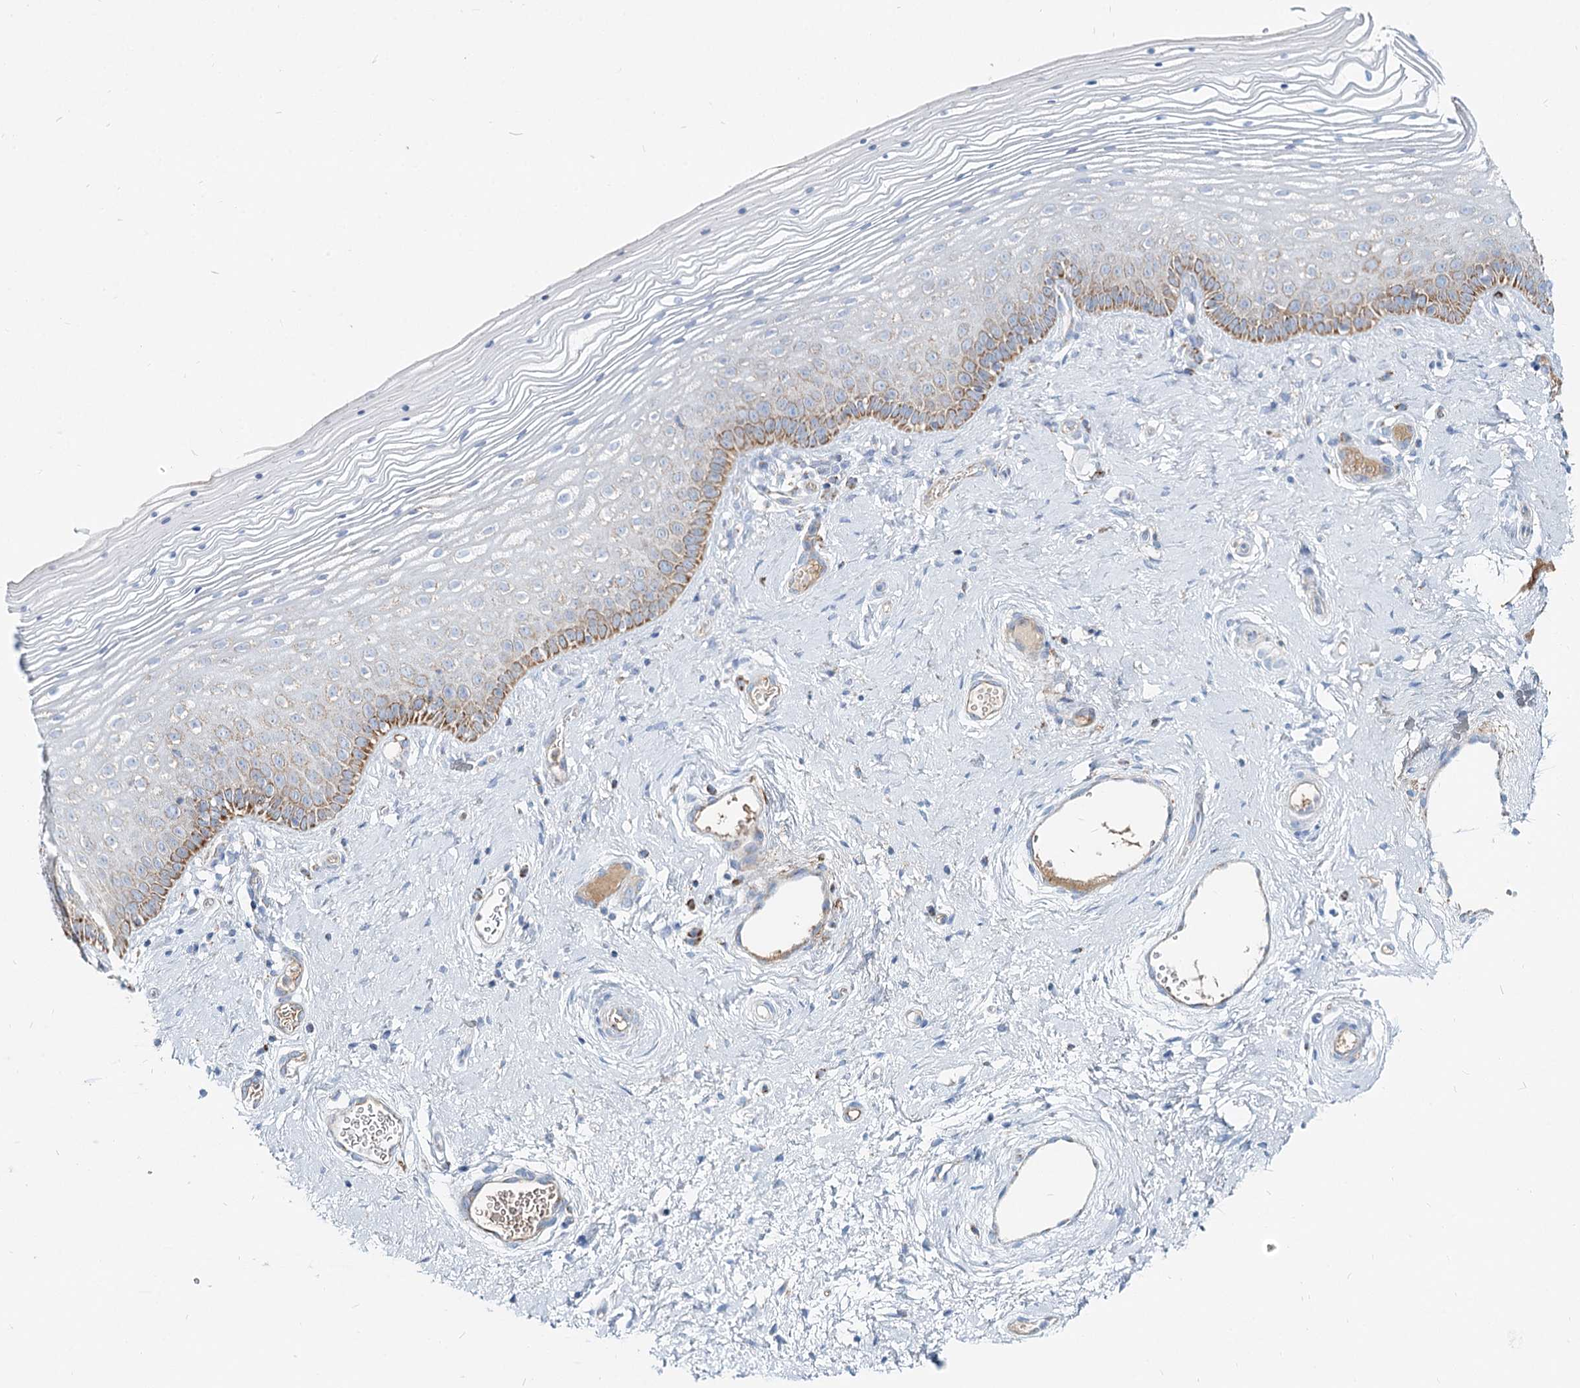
{"staining": {"intensity": "moderate", "quantity": "<25%", "location": "cytoplasmic/membranous"}, "tissue": "vagina", "cell_type": "Squamous epithelial cells", "image_type": "normal", "snomed": [{"axis": "morphology", "description": "Normal tissue, NOS"}, {"axis": "topography", "description": "Vagina"}], "caption": "Protein expression by immunohistochemistry (IHC) exhibits moderate cytoplasmic/membranous expression in approximately <25% of squamous epithelial cells in unremarkable vagina.", "gene": "MCCC2", "patient": {"sex": "female", "age": 46}}